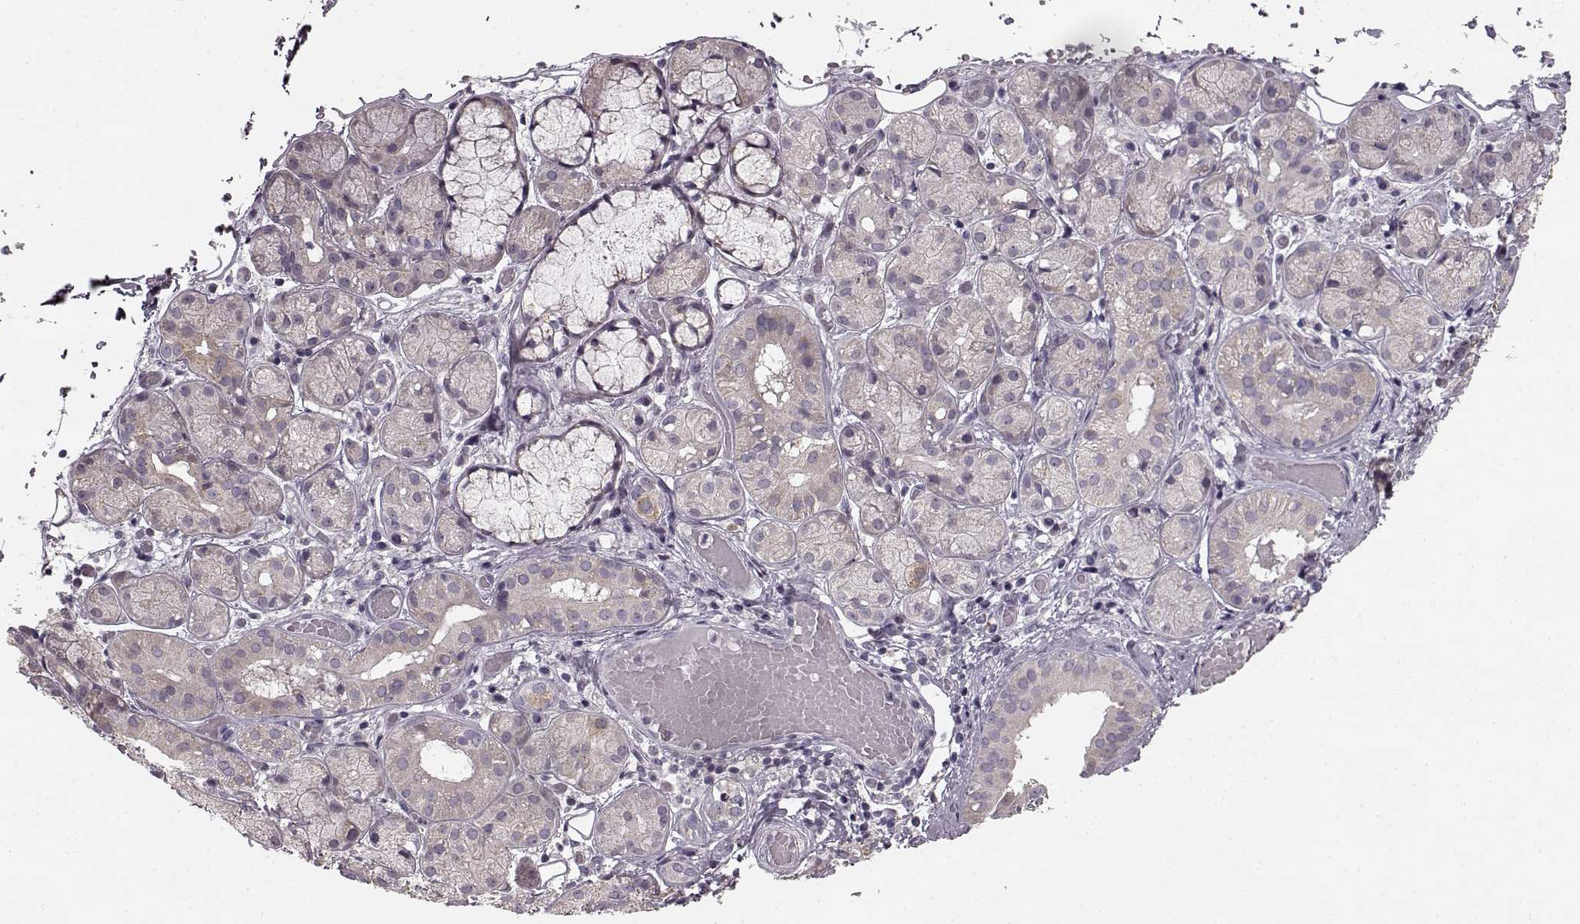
{"staining": {"intensity": "negative", "quantity": "none", "location": "none"}, "tissue": "salivary gland", "cell_type": "Glandular cells", "image_type": "normal", "snomed": [{"axis": "morphology", "description": "Normal tissue, NOS"}, {"axis": "topography", "description": "Salivary gland"}, {"axis": "topography", "description": "Peripheral nerve tissue"}], "caption": "High power microscopy histopathology image of an immunohistochemistry (IHC) photomicrograph of normal salivary gland, revealing no significant expression in glandular cells.", "gene": "HMMR", "patient": {"sex": "male", "age": 71}}